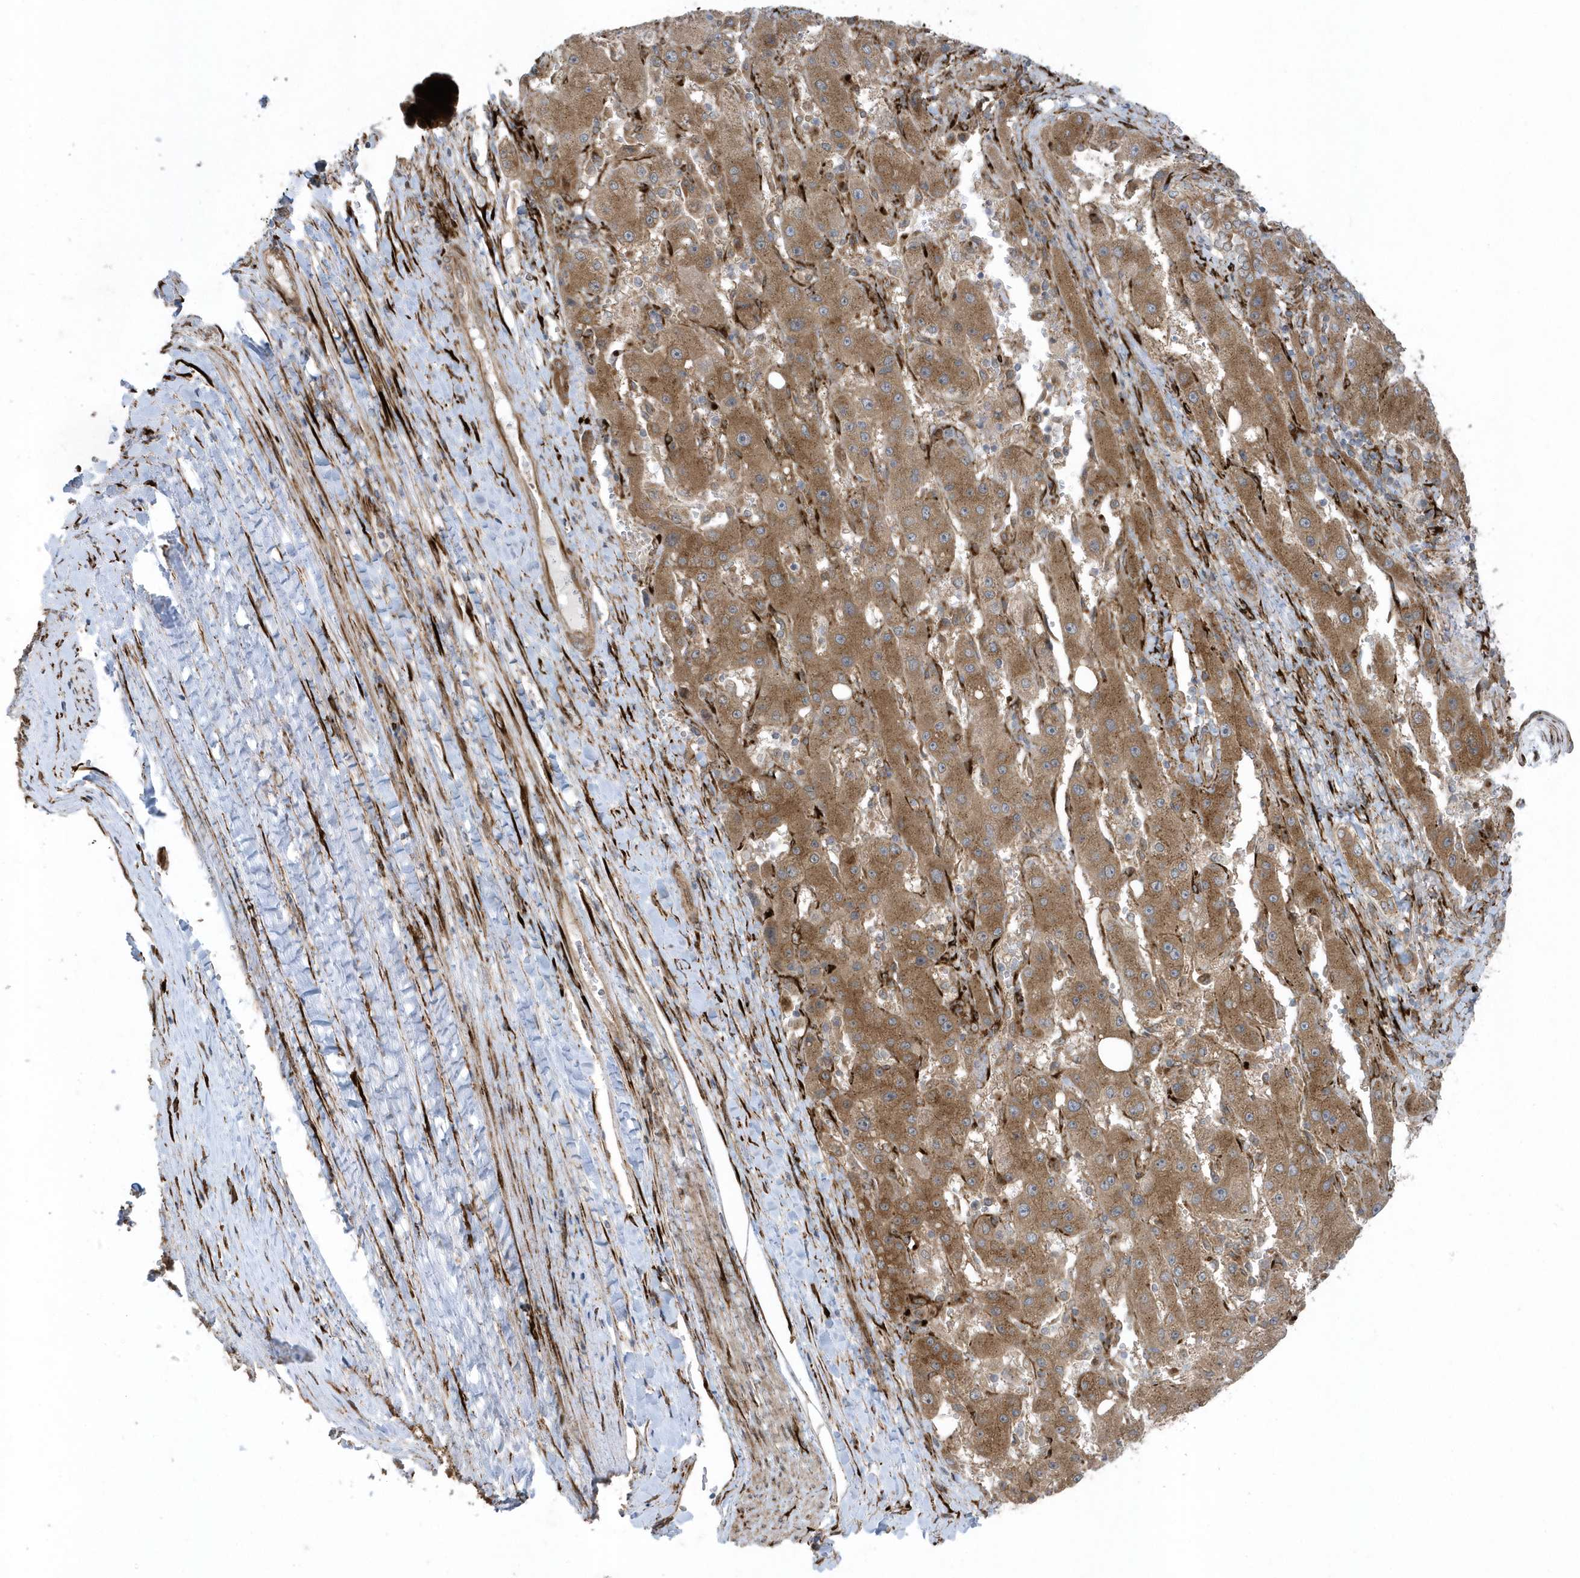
{"staining": {"intensity": "moderate", "quantity": ">75%", "location": "cytoplasmic/membranous"}, "tissue": "liver cancer", "cell_type": "Tumor cells", "image_type": "cancer", "snomed": [{"axis": "morphology", "description": "Carcinoma, Hepatocellular, NOS"}, {"axis": "topography", "description": "Liver"}], "caption": "Immunohistochemistry (IHC) of human hepatocellular carcinoma (liver) exhibits medium levels of moderate cytoplasmic/membranous expression in about >75% of tumor cells. (brown staining indicates protein expression, while blue staining denotes nuclei).", "gene": "FAM98A", "patient": {"sex": "female", "age": 73}}